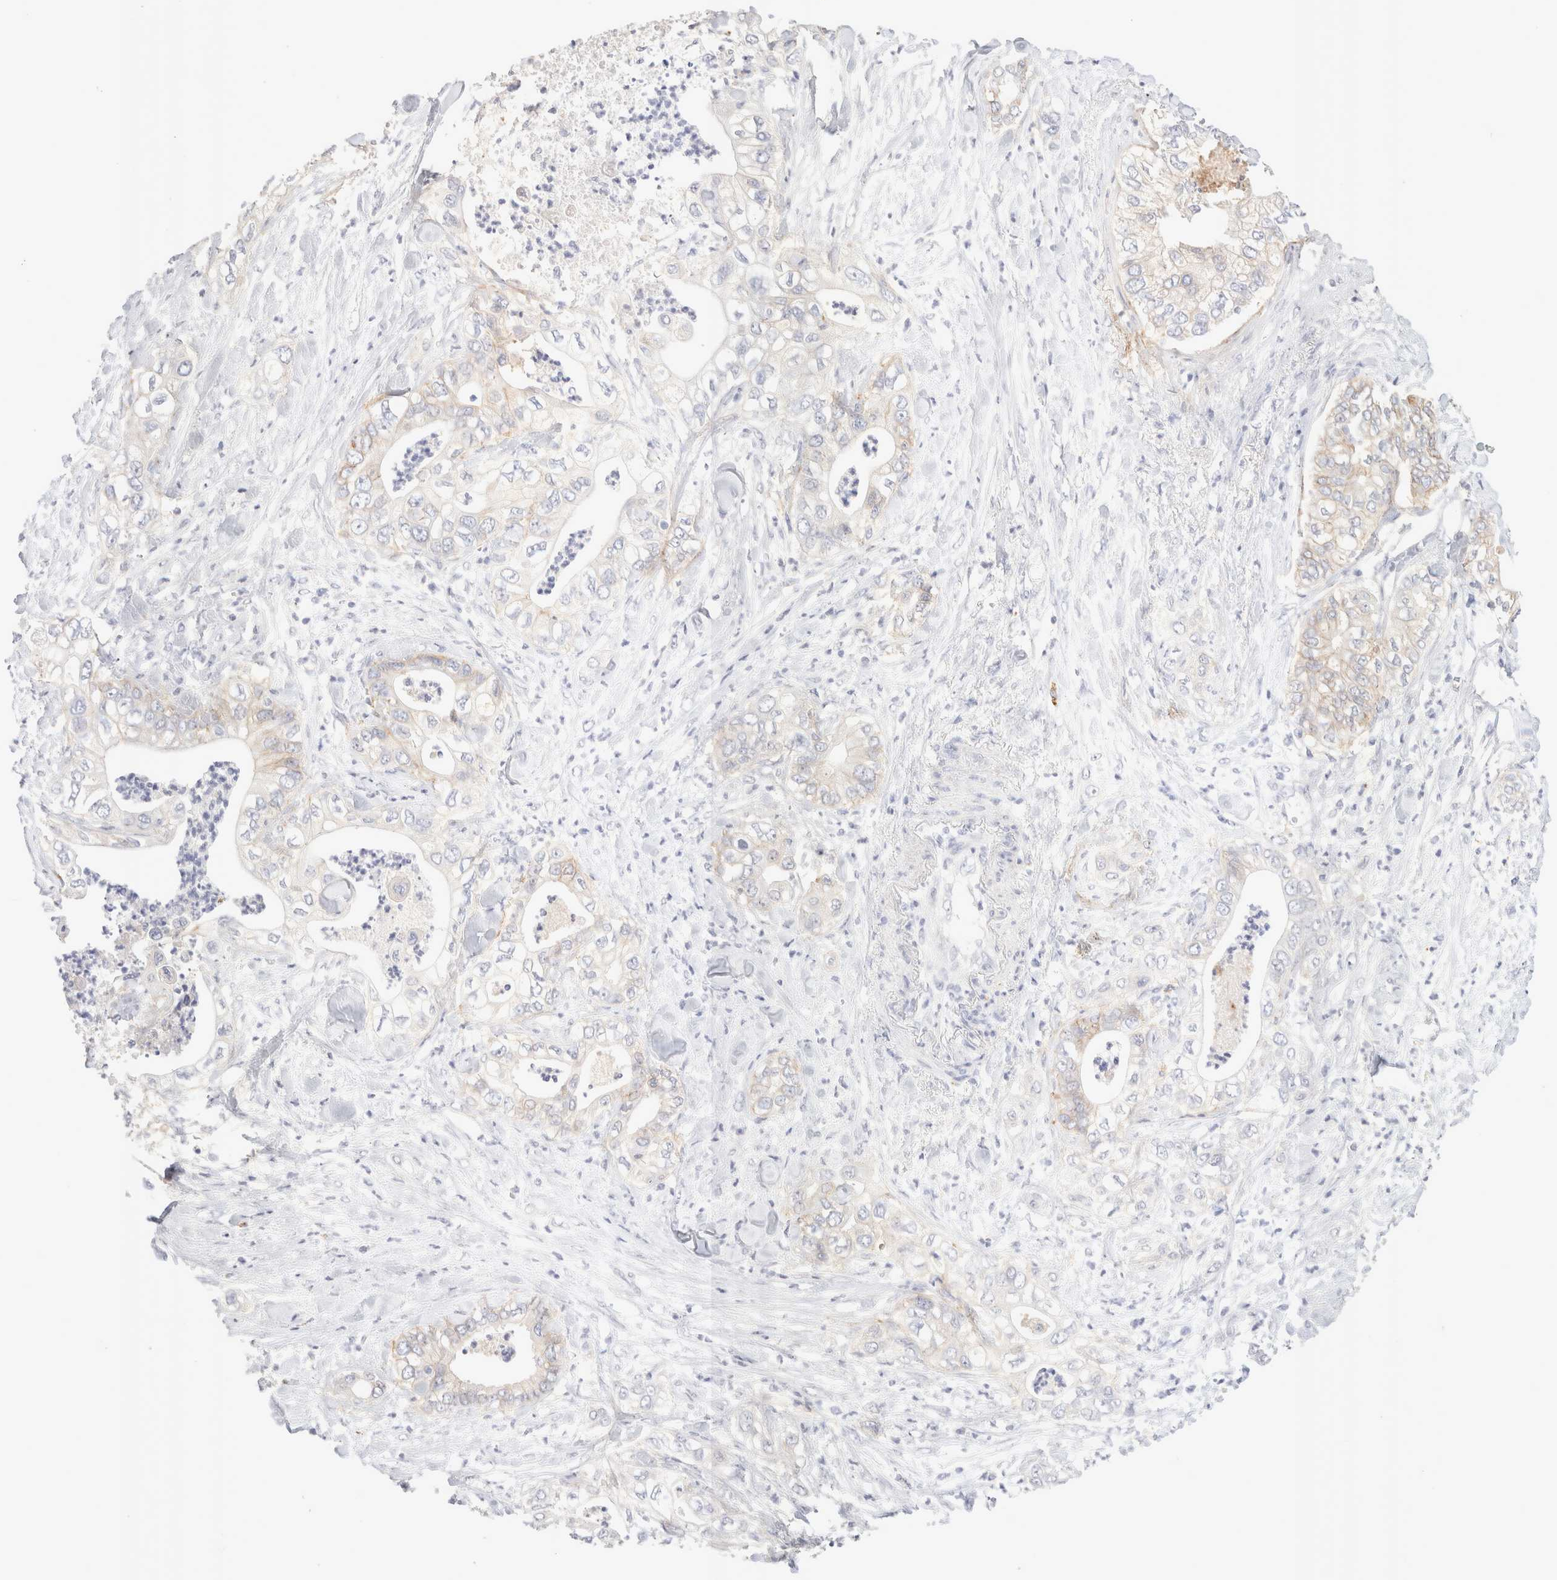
{"staining": {"intensity": "moderate", "quantity": "<25%", "location": "cytoplasmic/membranous"}, "tissue": "pancreatic cancer", "cell_type": "Tumor cells", "image_type": "cancer", "snomed": [{"axis": "morphology", "description": "Adenocarcinoma, NOS"}, {"axis": "topography", "description": "Pancreas"}], "caption": "Tumor cells demonstrate low levels of moderate cytoplasmic/membranous positivity in approximately <25% of cells in human adenocarcinoma (pancreatic). (brown staining indicates protein expression, while blue staining denotes nuclei).", "gene": "EPCAM", "patient": {"sex": "female", "age": 78}}